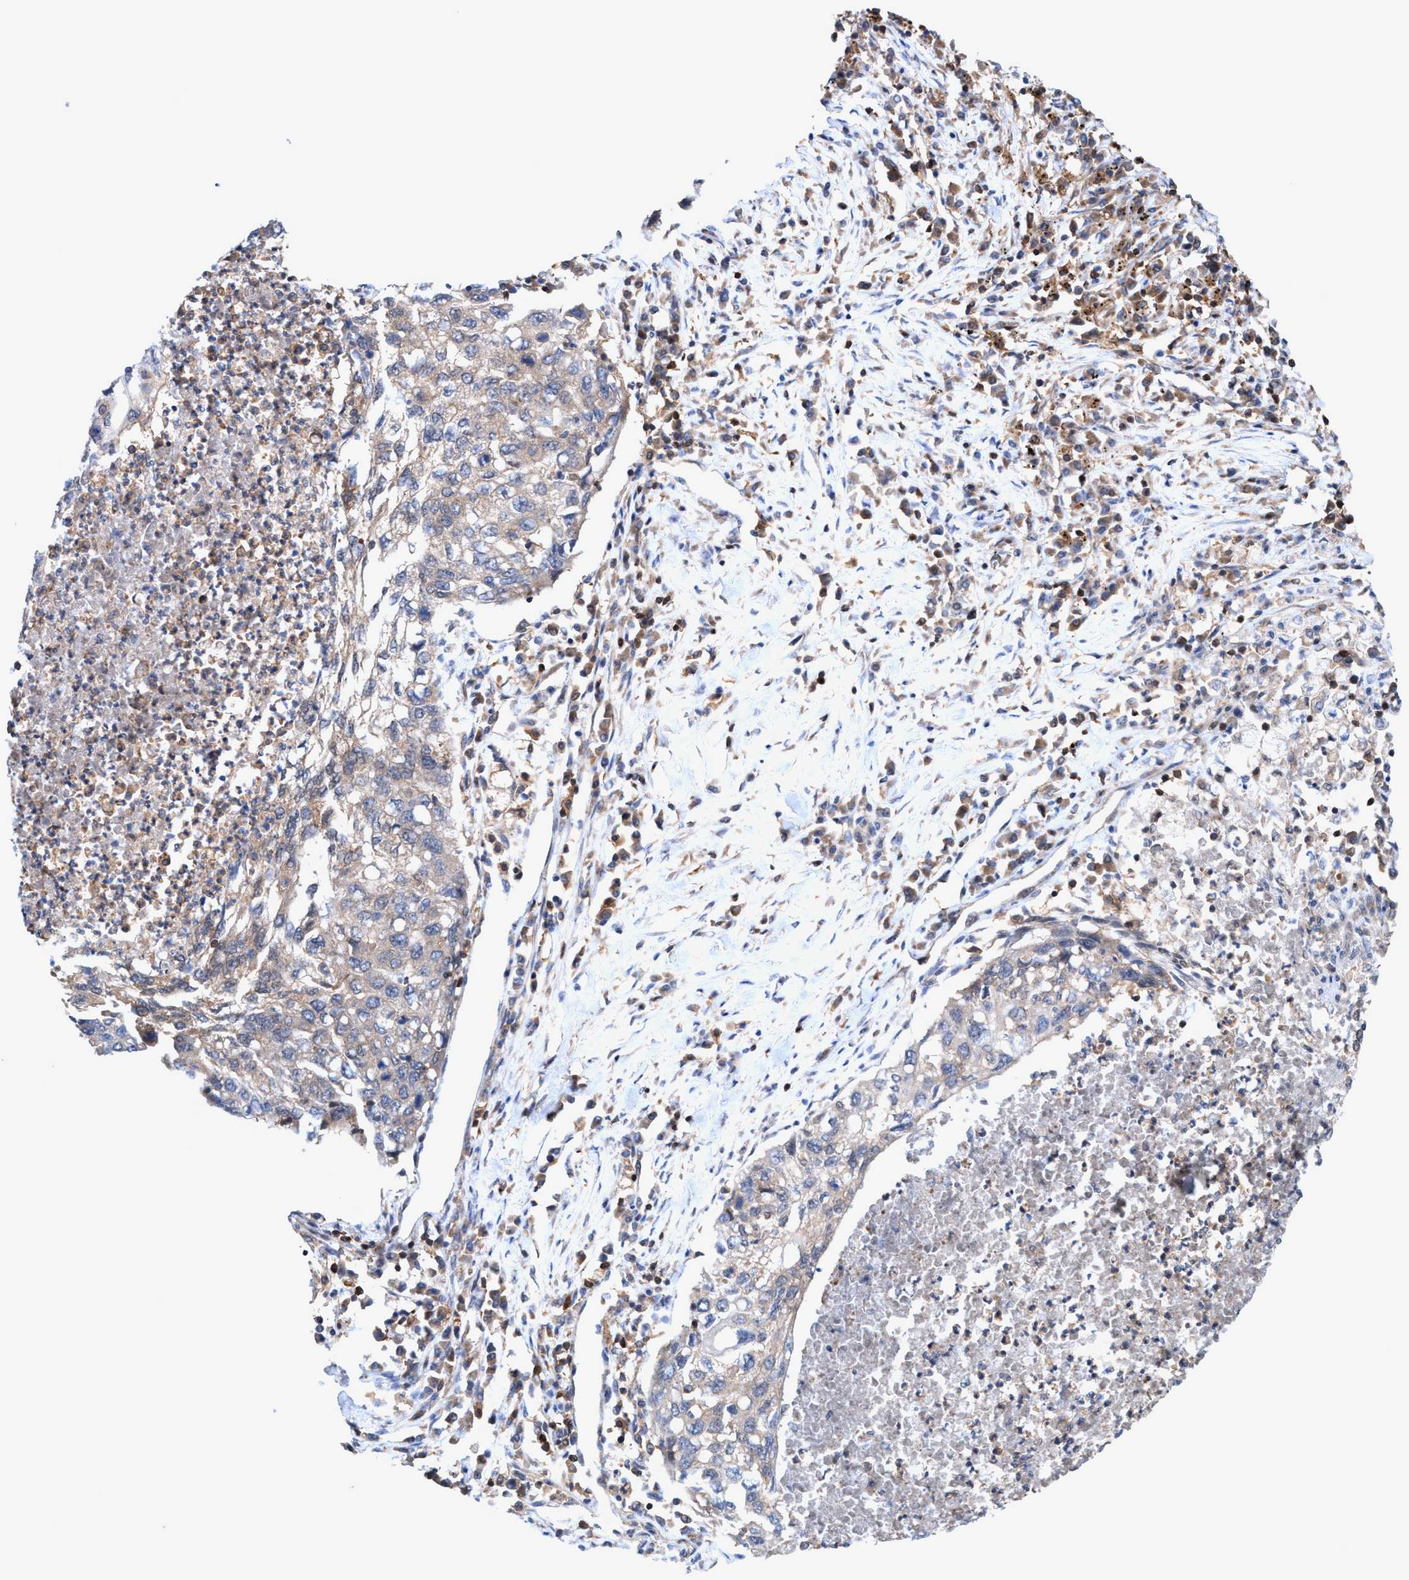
{"staining": {"intensity": "weak", "quantity": "25%-75%", "location": "cytoplasmic/membranous"}, "tissue": "lung cancer", "cell_type": "Tumor cells", "image_type": "cancer", "snomed": [{"axis": "morphology", "description": "Squamous cell carcinoma, NOS"}, {"axis": "topography", "description": "Lung"}], "caption": "IHC of lung cancer (squamous cell carcinoma) demonstrates low levels of weak cytoplasmic/membranous expression in approximately 25%-75% of tumor cells. The staining is performed using DAB brown chromogen to label protein expression. The nuclei are counter-stained blue using hematoxylin.", "gene": "GLOD4", "patient": {"sex": "female", "age": 63}}